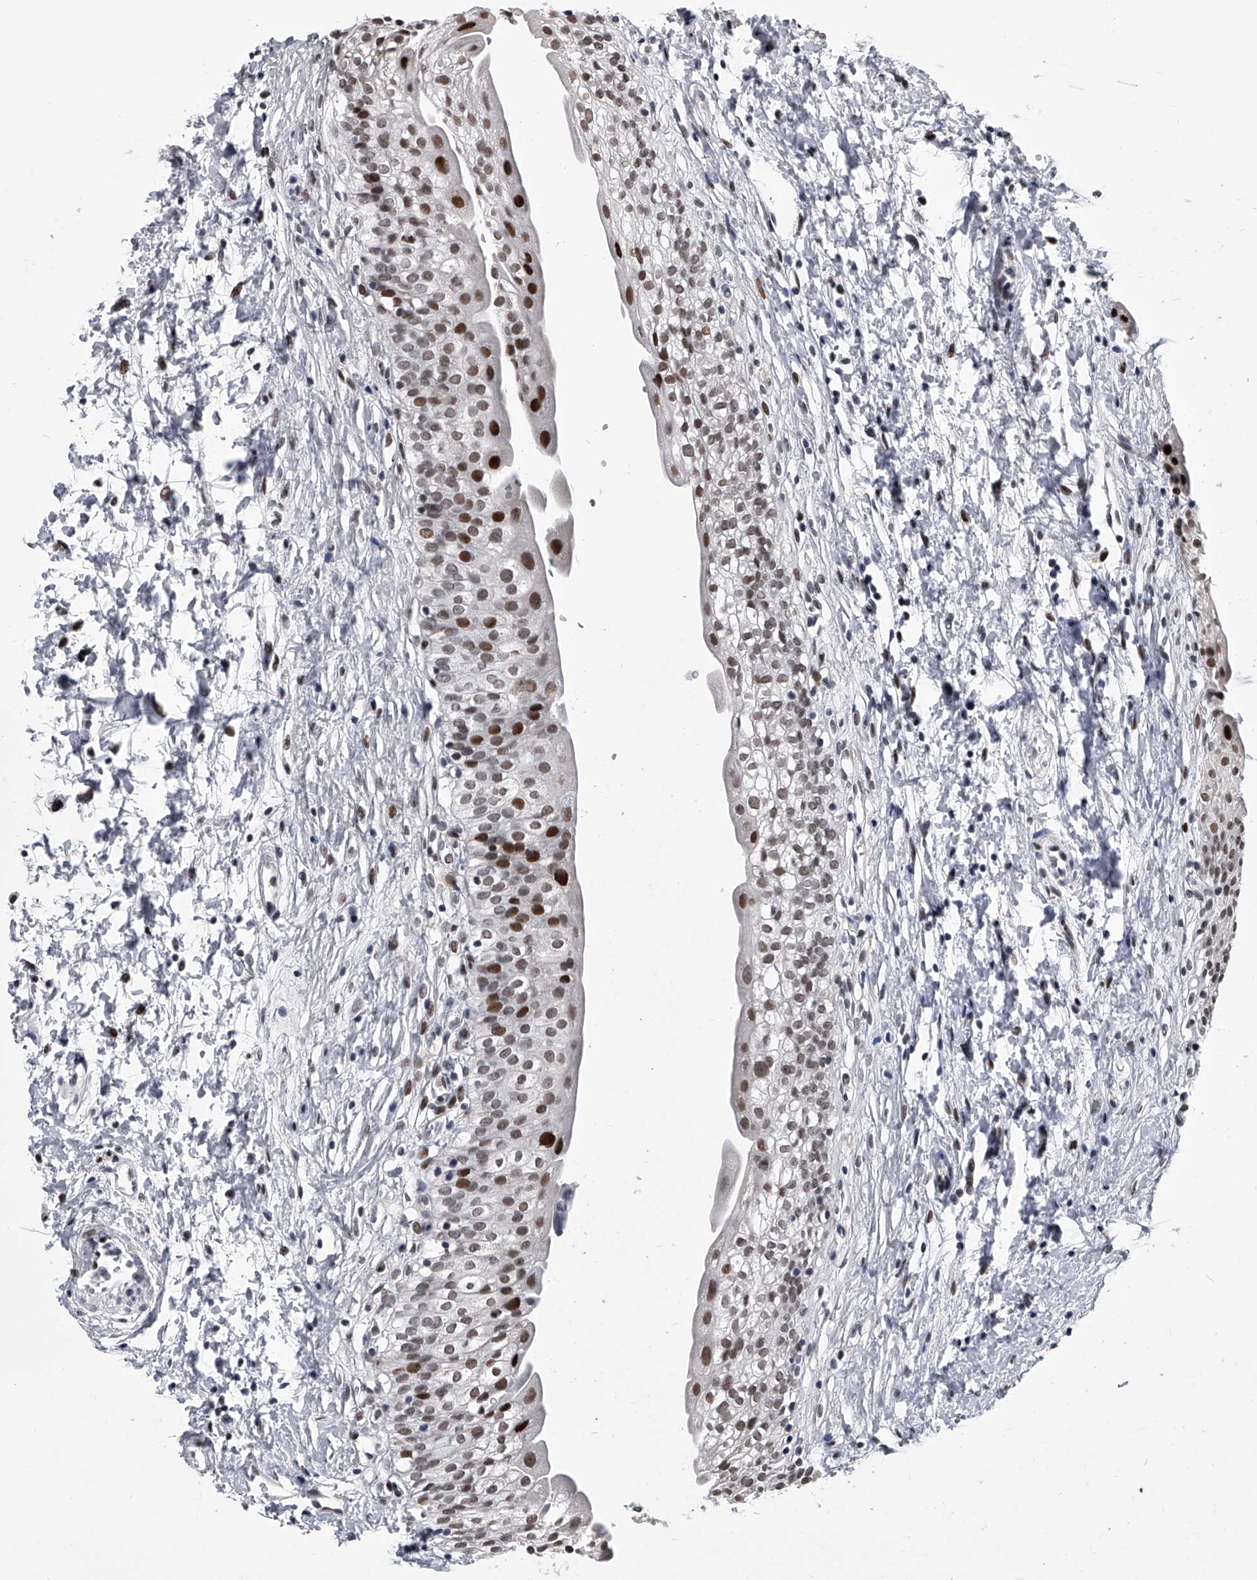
{"staining": {"intensity": "strong", "quantity": "25%-75%", "location": "nuclear"}, "tissue": "urinary bladder", "cell_type": "Urothelial cells", "image_type": "normal", "snomed": [{"axis": "morphology", "description": "Normal tissue, NOS"}, {"axis": "topography", "description": "Urinary bladder"}], "caption": "A brown stain shows strong nuclear expression of a protein in urothelial cells of benign urinary bladder. (IHC, brightfield microscopy, high magnification).", "gene": "CMTR1", "patient": {"sex": "male", "age": 51}}